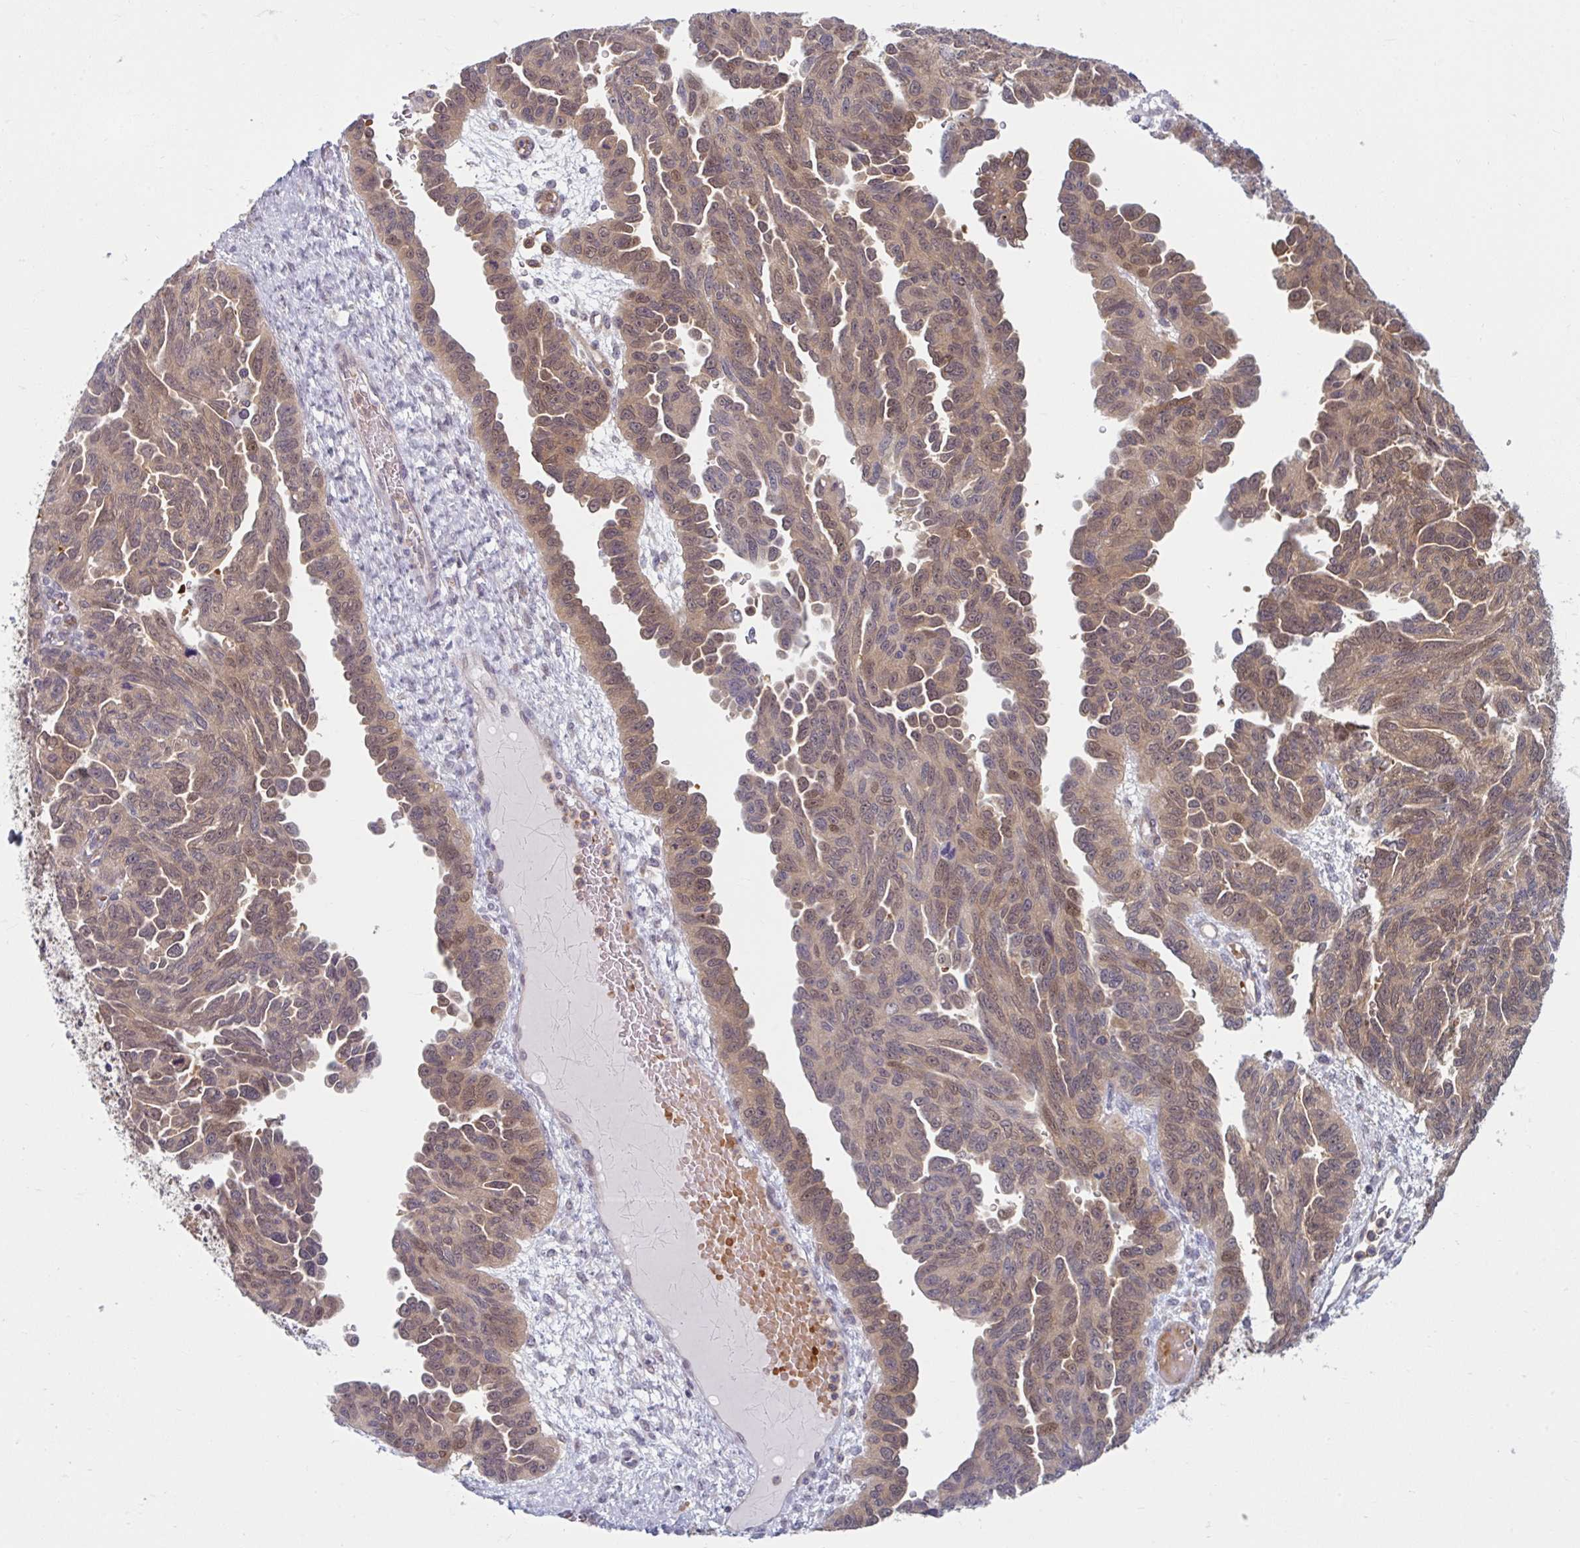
{"staining": {"intensity": "moderate", "quantity": ">75%", "location": "cytoplasmic/membranous,nuclear"}, "tissue": "ovarian cancer", "cell_type": "Tumor cells", "image_type": "cancer", "snomed": [{"axis": "morphology", "description": "Cystadenocarcinoma, serous, NOS"}, {"axis": "topography", "description": "Ovary"}], "caption": "Serous cystadenocarcinoma (ovarian) was stained to show a protein in brown. There is medium levels of moderate cytoplasmic/membranous and nuclear expression in about >75% of tumor cells.", "gene": "HMBS", "patient": {"sex": "female", "age": 64}}